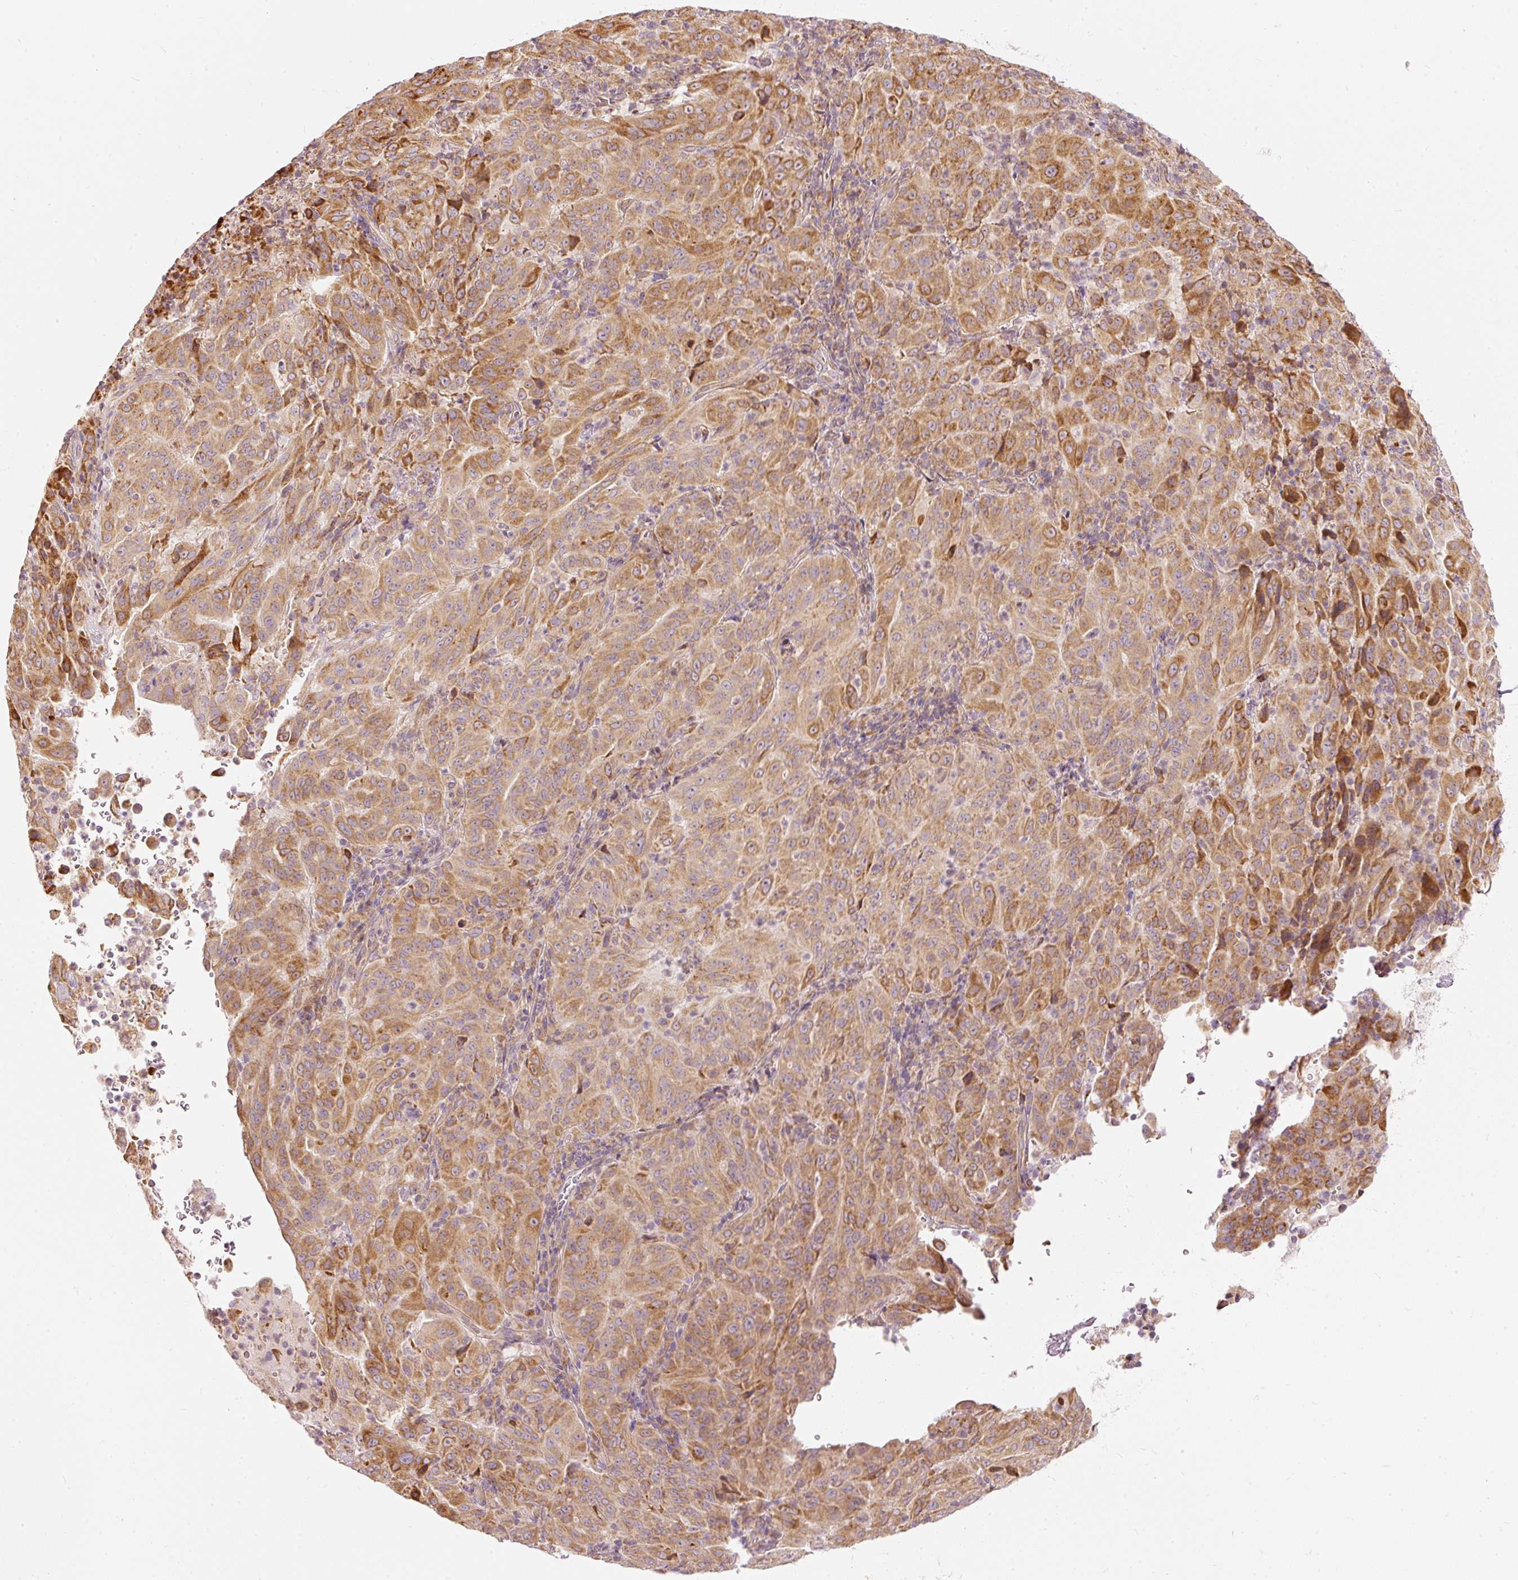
{"staining": {"intensity": "moderate", "quantity": ">75%", "location": "cytoplasmic/membranous"}, "tissue": "pancreatic cancer", "cell_type": "Tumor cells", "image_type": "cancer", "snomed": [{"axis": "morphology", "description": "Adenocarcinoma, NOS"}, {"axis": "topography", "description": "Pancreas"}], "caption": "Adenocarcinoma (pancreatic) stained with a protein marker displays moderate staining in tumor cells.", "gene": "SNAPC5", "patient": {"sex": "male", "age": 63}}